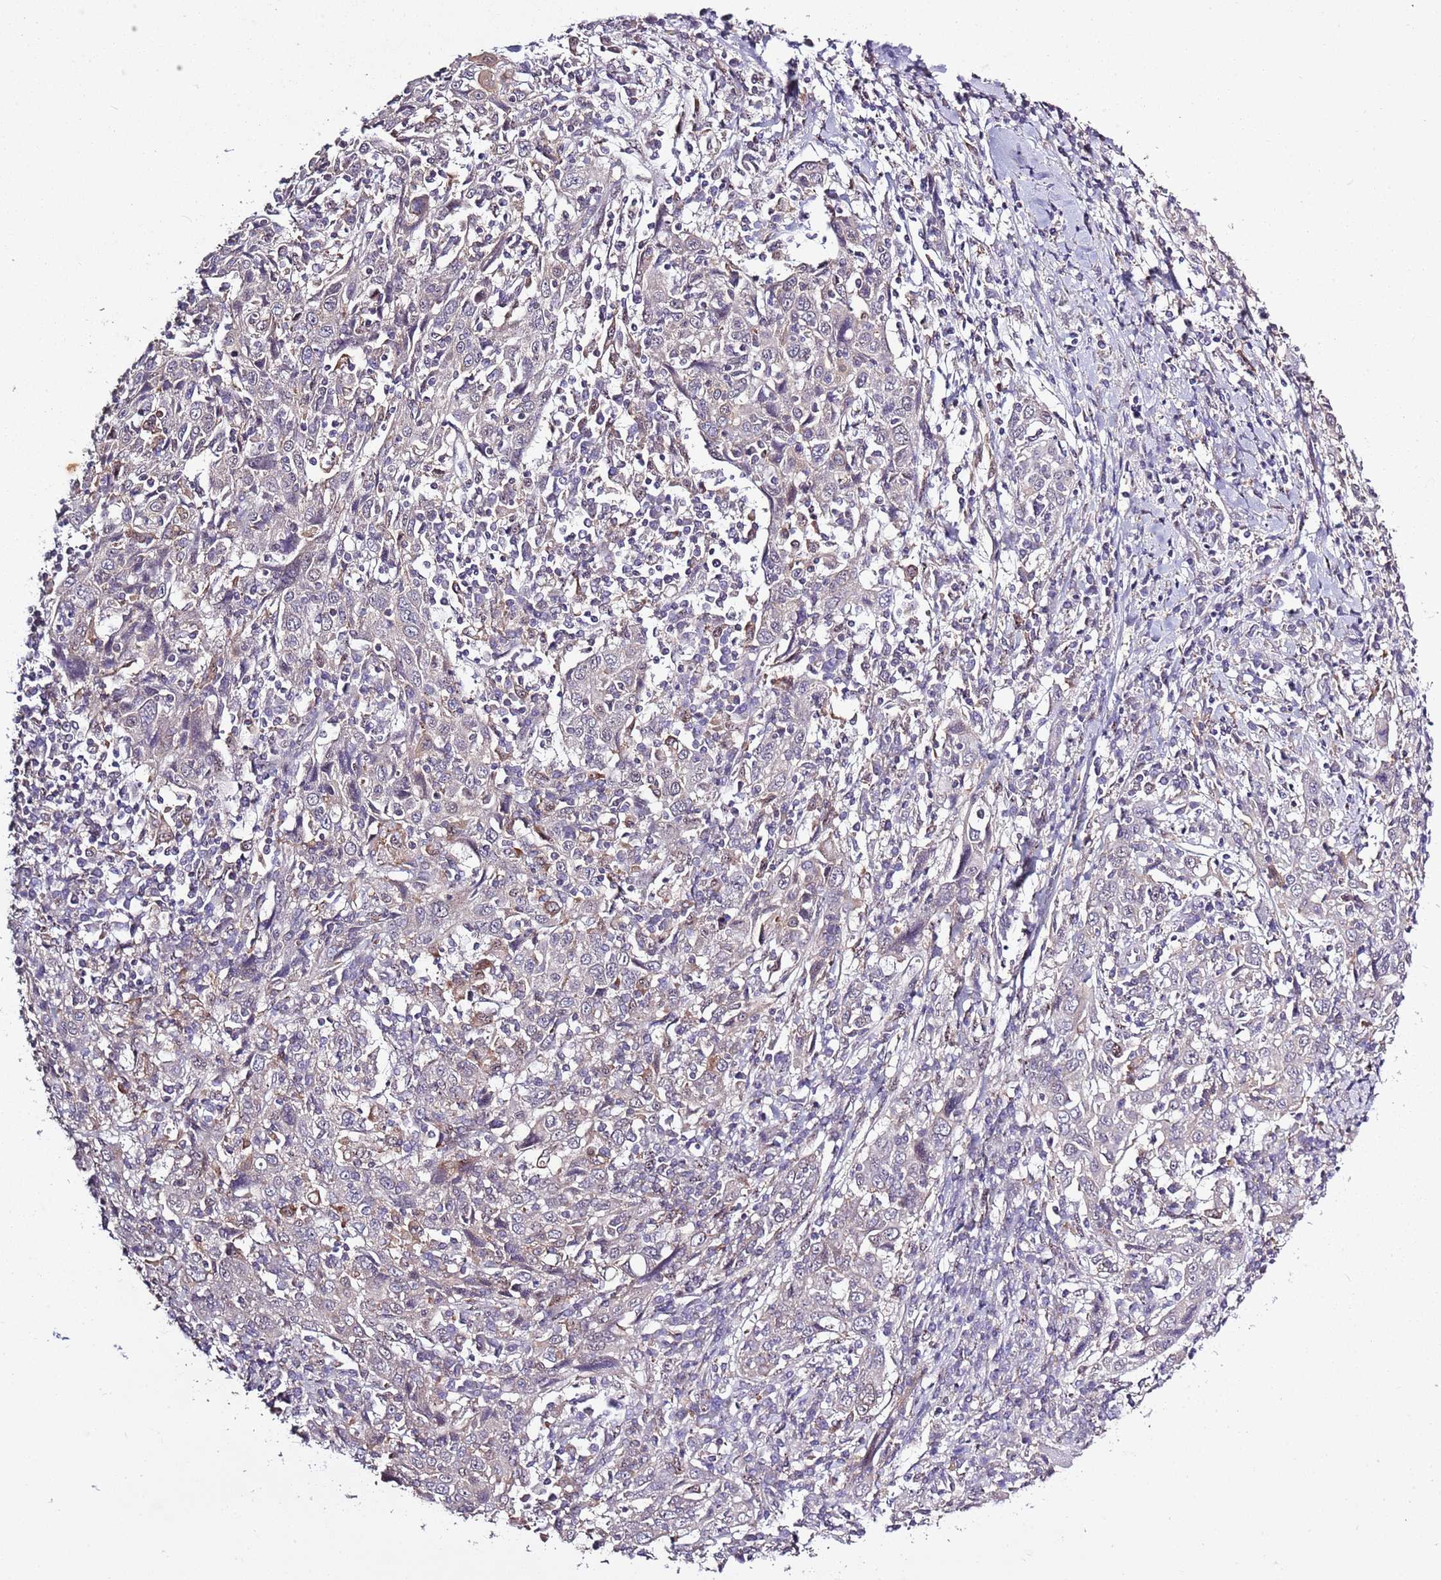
{"staining": {"intensity": "negative", "quantity": "none", "location": "none"}, "tissue": "cervical cancer", "cell_type": "Tumor cells", "image_type": "cancer", "snomed": [{"axis": "morphology", "description": "Squamous cell carcinoma, NOS"}, {"axis": "topography", "description": "Cervix"}], "caption": "Protein analysis of cervical cancer shows no significant staining in tumor cells.", "gene": "CAPN9", "patient": {"sex": "female", "age": 46}}